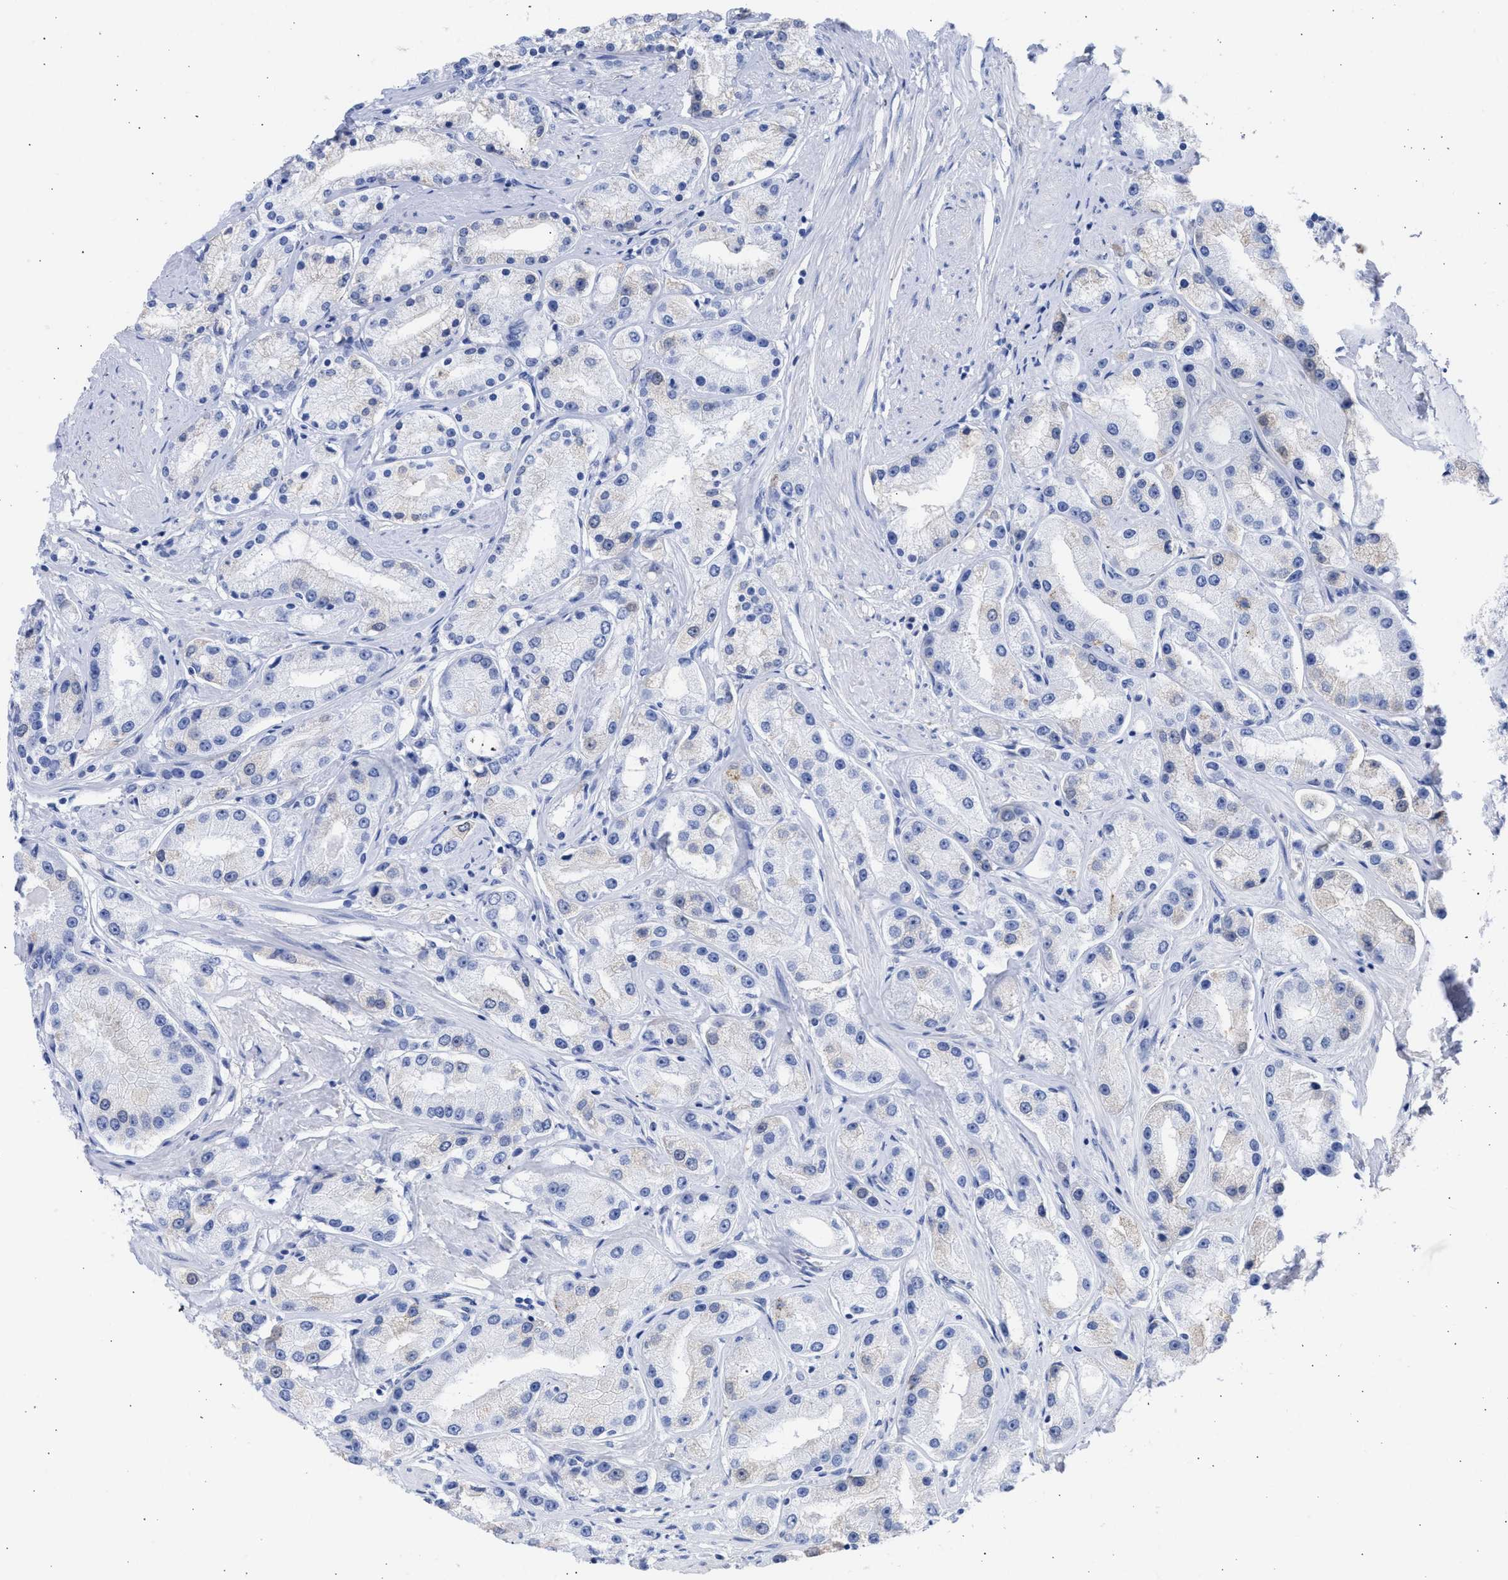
{"staining": {"intensity": "negative", "quantity": "none", "location": "none"}, "tissue": "prostate cancer", "cell_type": "Tumor cells", "image_type": "cancer", "snomed": [{"axis": "morphology", "description": "Adenocarcinoma, Low grade"}, {"axis": "topography", "description": "Prostate"}], "caption": "Immunohistochemistry micrograph of neoplastic tissue: human prostate low-grade adenocarcinoma stained with DAB (3,3'-diaminobenzidine) displays no significant protein positivity in tumor cells.", "gene": "RSPH1", "patient": {"sex": "male", "age": 63}}